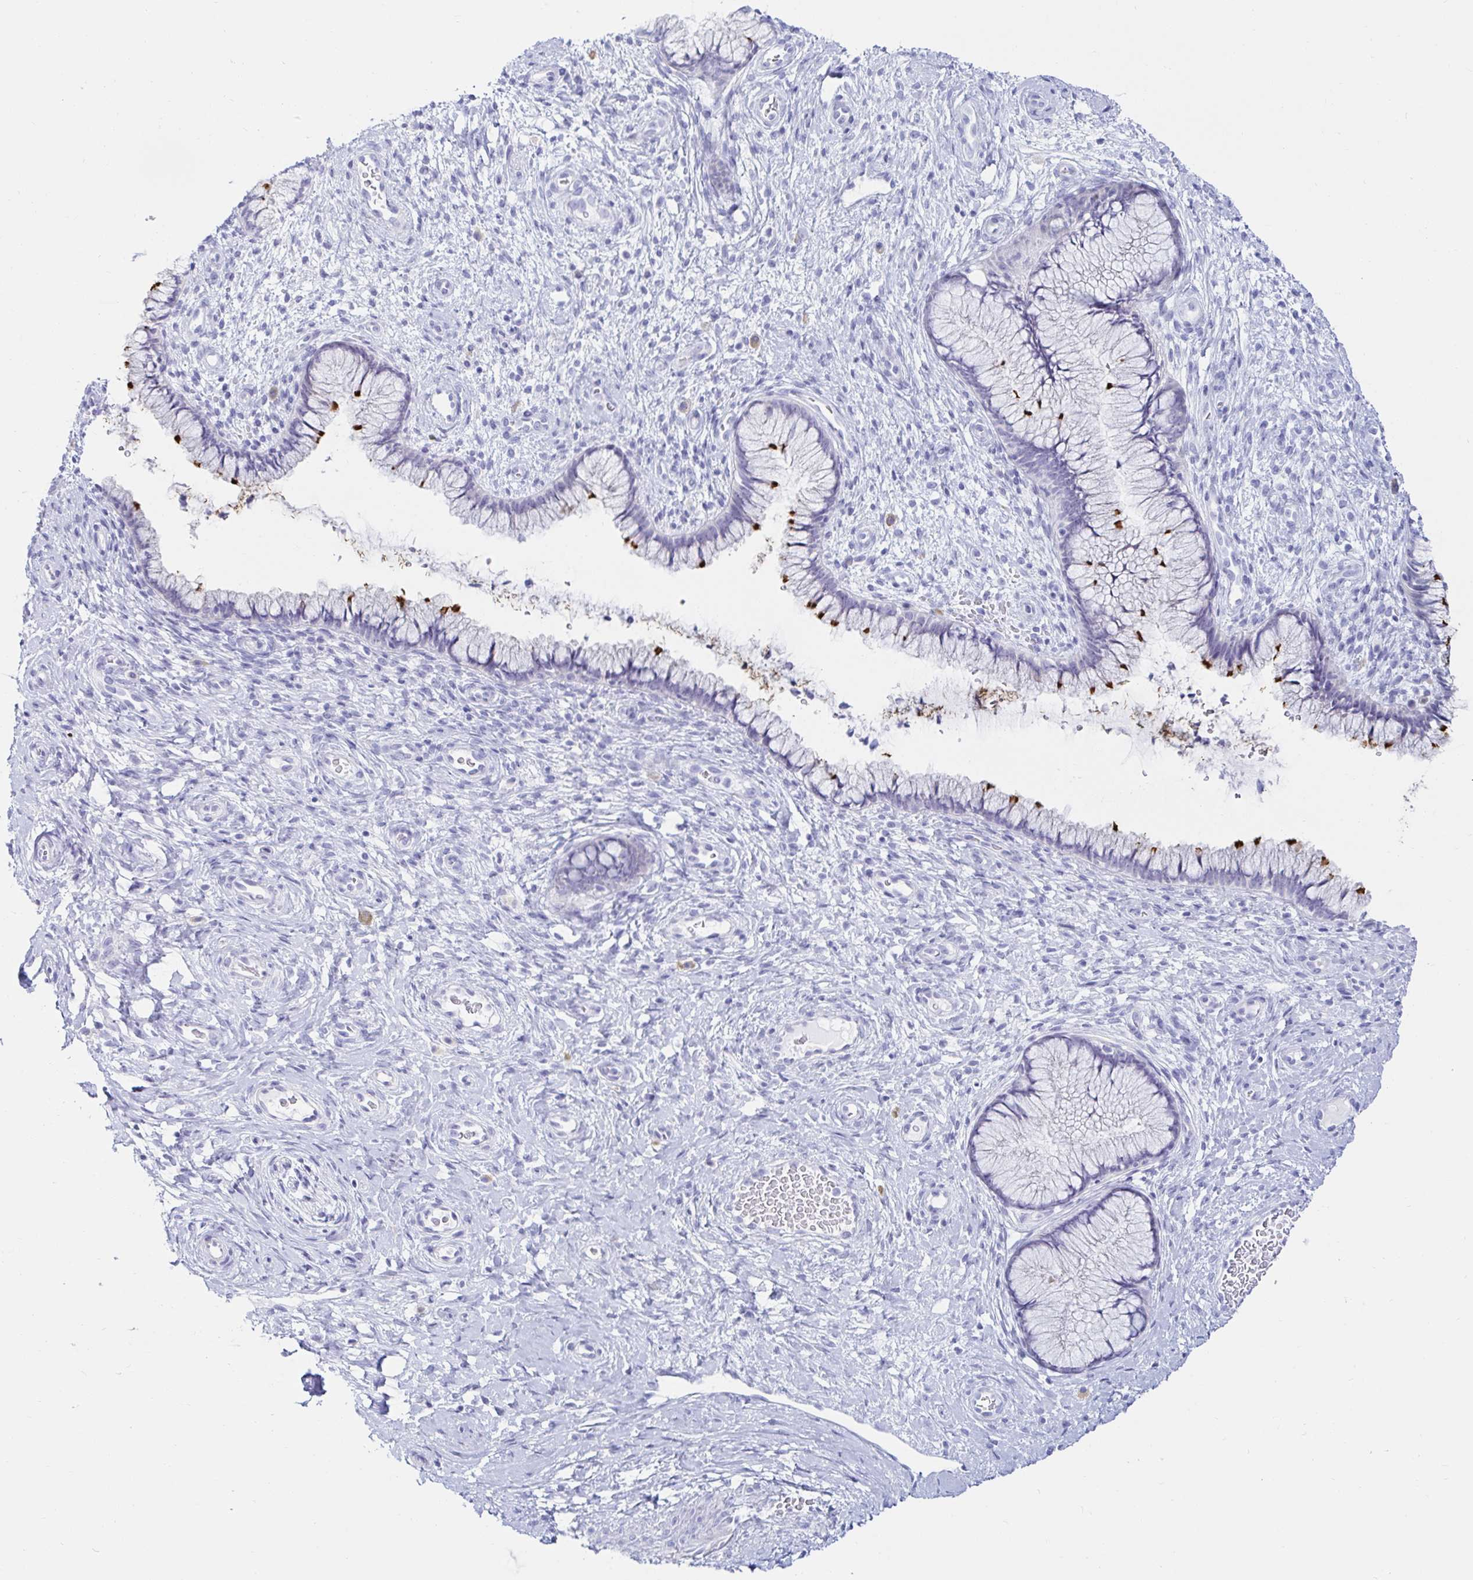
{"staining": {"intensity": "negative", "quantity": "none", "location": "none"}, "tissue": "cervix", "cell_type": "Glandular cells", "image_type": "normal", "snomed": [{"axis": "morphology", "description": "Normal tissue, NOS"}, {"axis": "topography", "description": "Cervix"}], "caption": "There is no significant expression in glandular cells of cervix. (Brightfield microscopy of DAB (3,3'-diaminobenzidine) IHC at high magnification).", "gene": "C4orf17", "patient": {"sex": "female", "age": 34}}